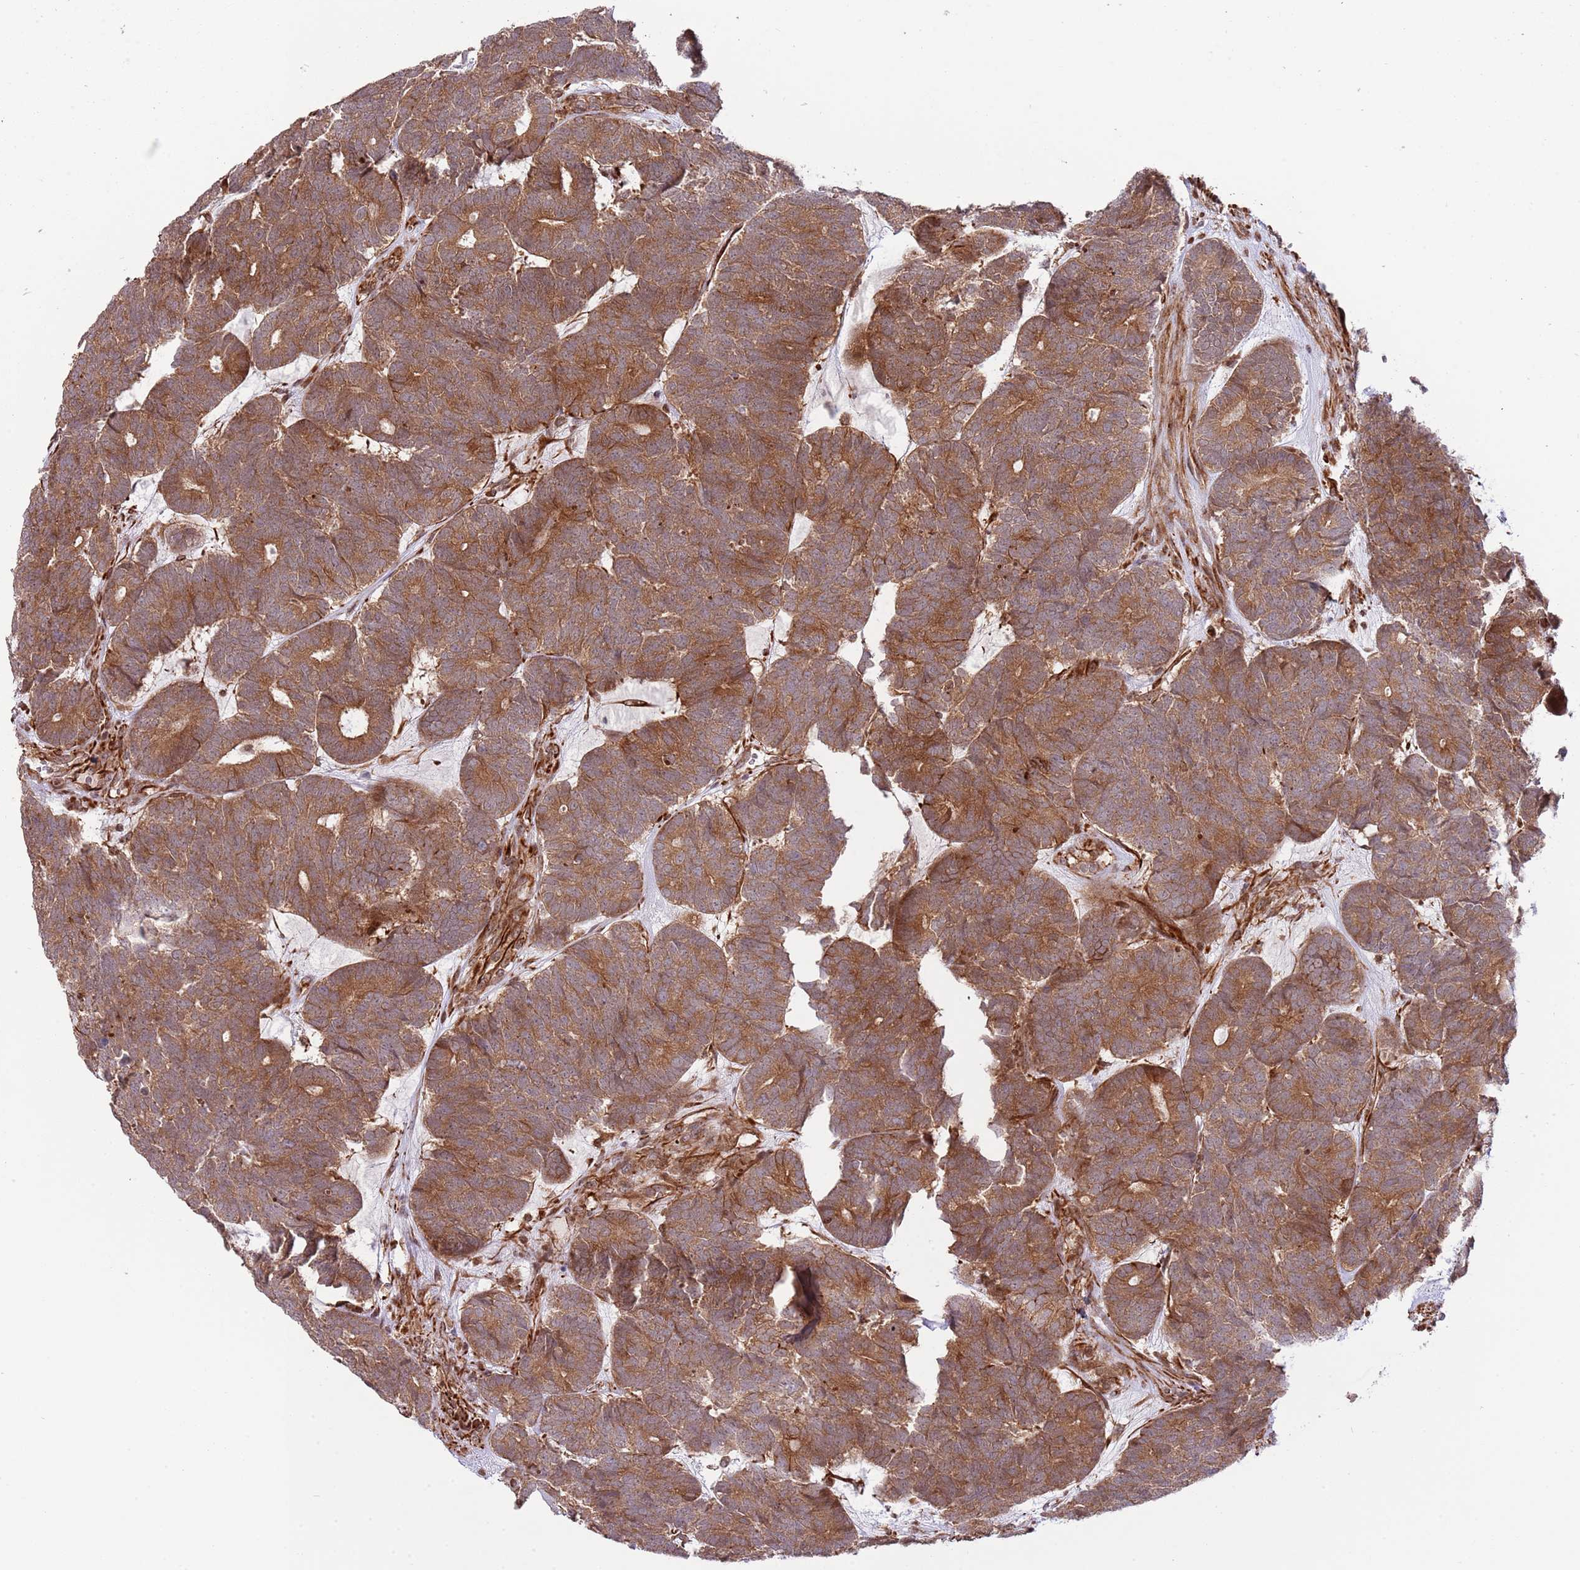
{"staining": {"intensity": "moderate", "quantity": ">75%", "location": "cytoplasmic/membranous"}, "tissue": "head and neck cancer", "cell_type": "Tumor cells", "image_type": "cancer", "snomed": [{"axis": "morphology", "description": "Adenocarcinoma, NOS"}, {"axis": "topography", "description": "Head-Neck"}], "caption": "Immunohistochemical staining of head and neck cancer shows medium levels of moderate cytoplasmic/membranous expression in about >75% of tumor cells. The protein is stained brown, and the nuclei are stained in blue (DAB (3,3'-diaminobenzidine) IHC with brightfield microscopy, high magnification).", "gene": "NEK3", "patient": {"sex": "female", "age": 81}}